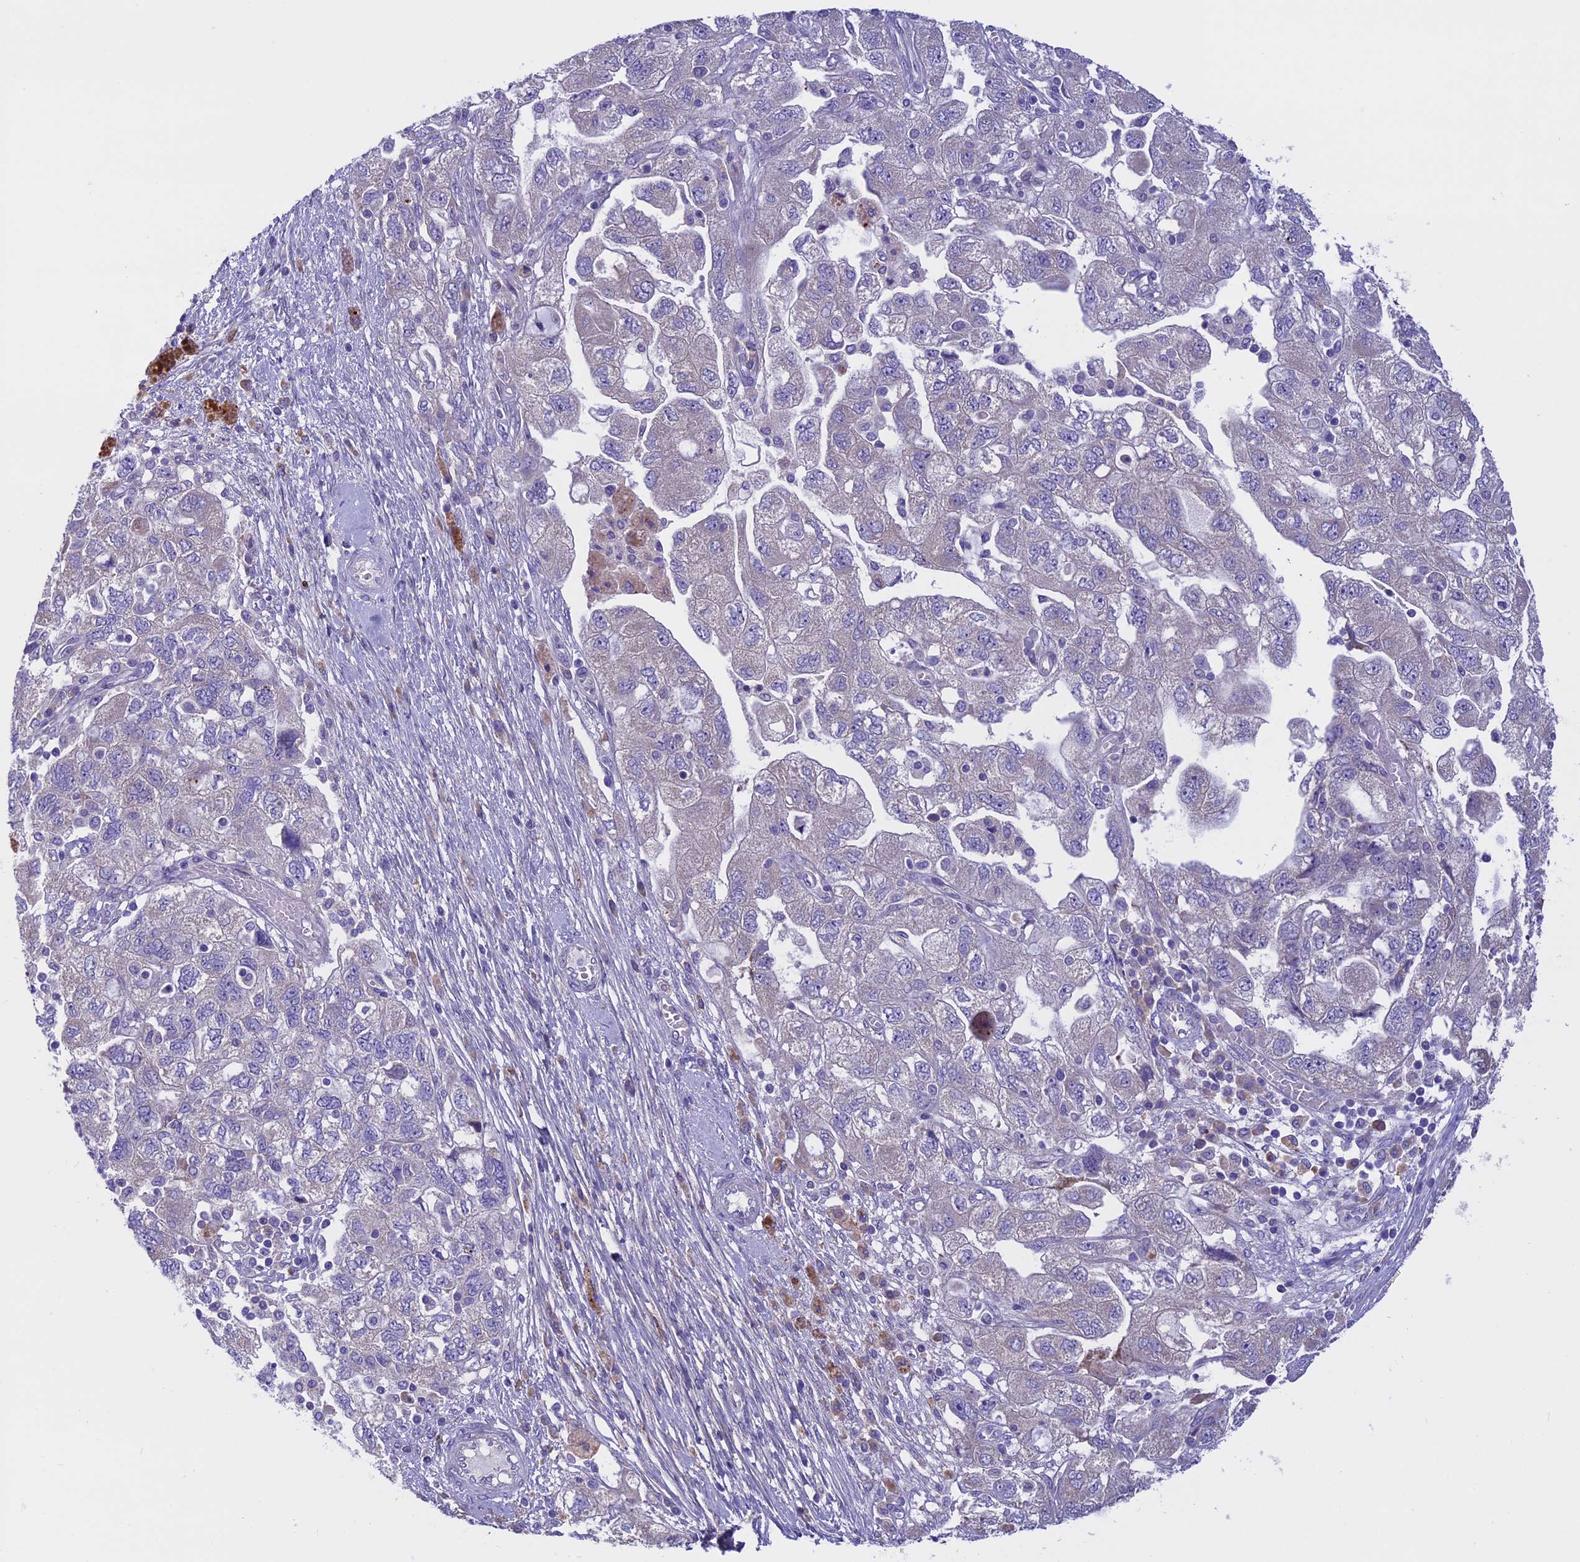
{"staining": {"intensity": "negative", "quantity": "none", "location": "none"}, "tissue": "ovarian cancer", "cell_type": "Tumor cells", "image_type": "cancer", "snomed": [{"axis": "morphology", "description": "Carcinoma, NOS"}, {"axis": "morphology", "description": "Cystadenocarcinoma, serous, NOS"}, {"axis": "topography", "description": "Ovary"}], "caption": "DAB (3,3'-diaminobenzidine) immunohistochemical staining of carcinoma (ovarian) demonstrates no significant positivity in tumor cells.", "gene": "DCTN5", "patient": {"sex": "female", "age": 69}}